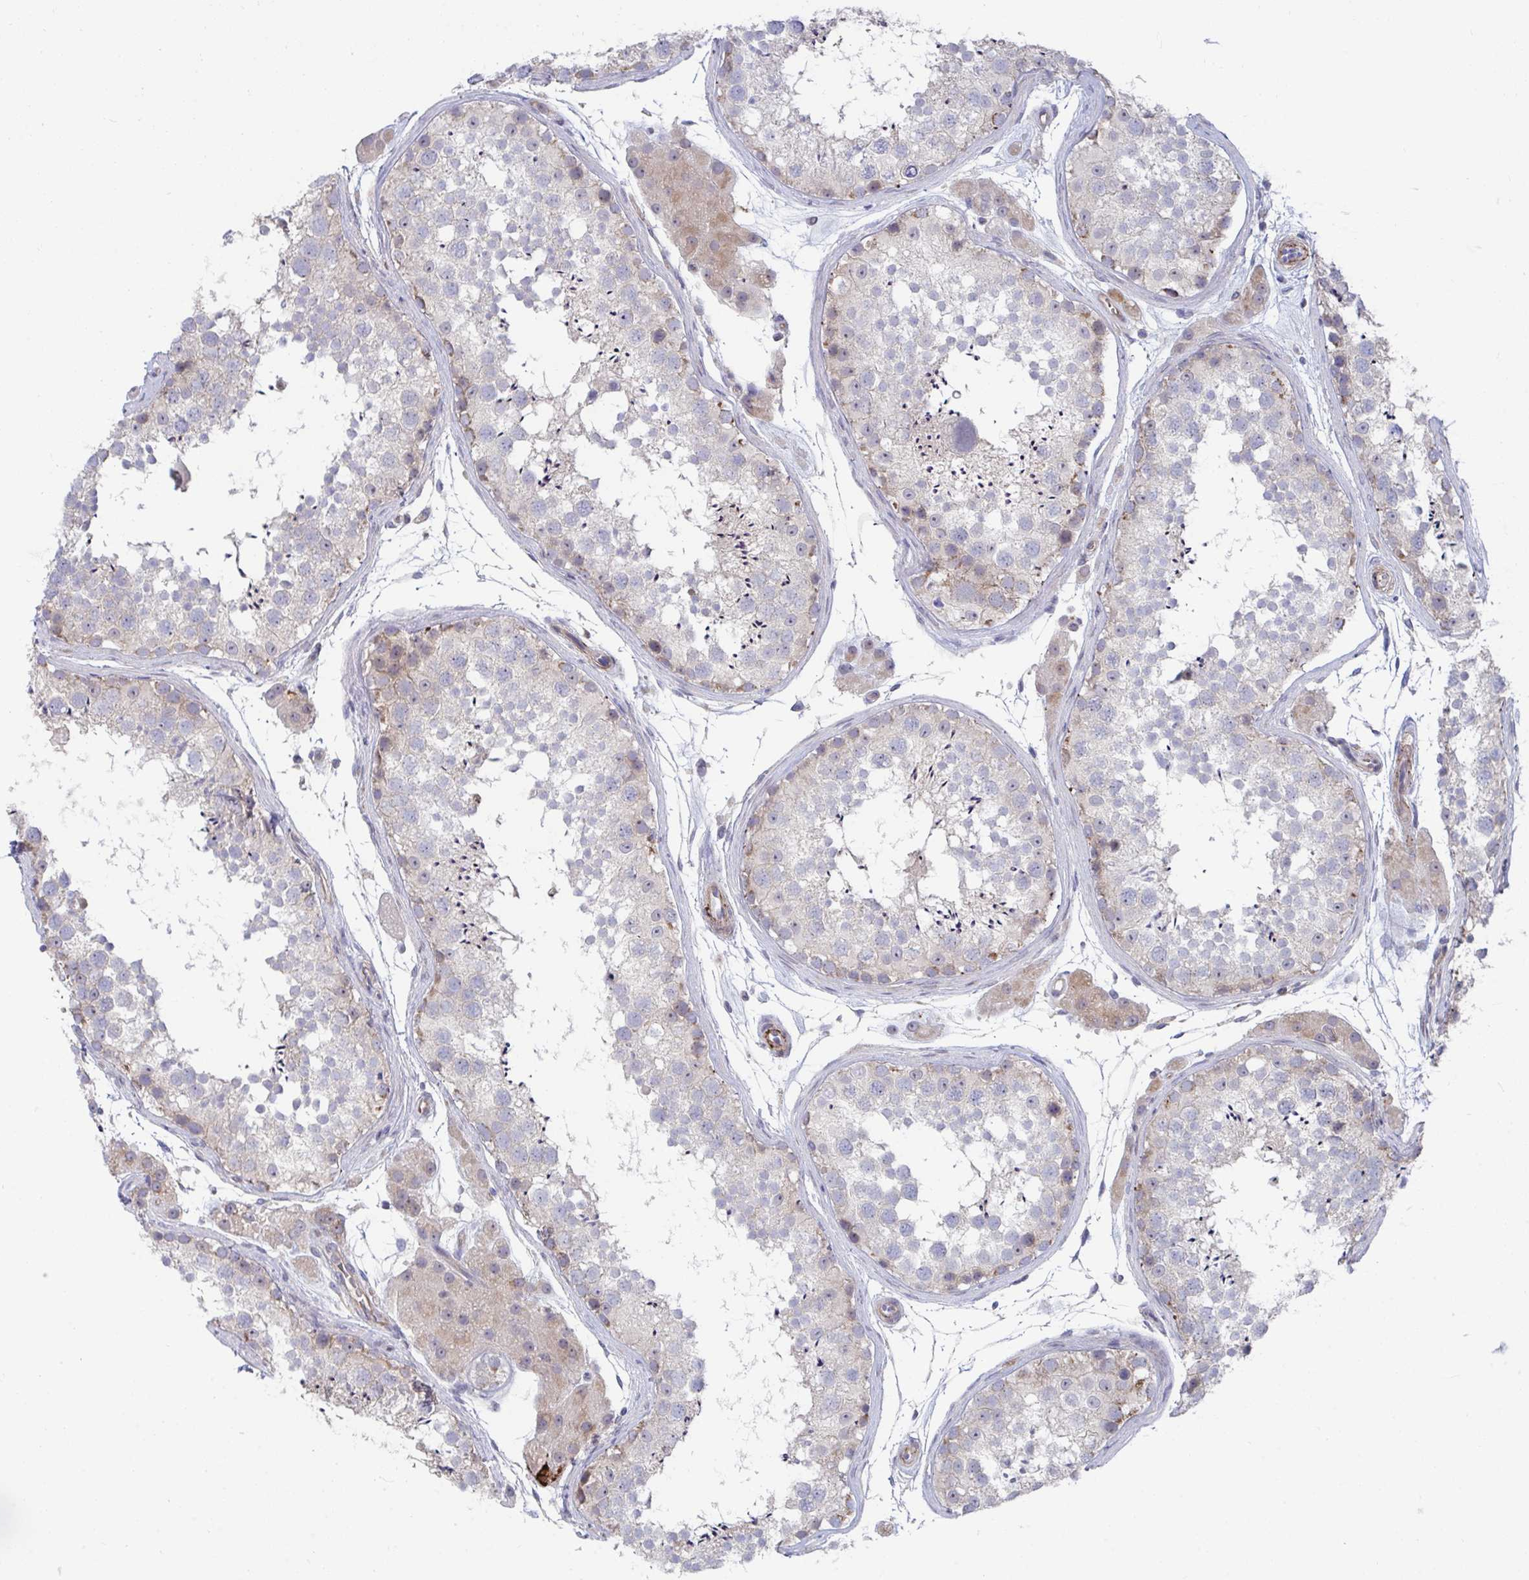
{"staining": {"intensity": "moderate", "quantity": "<25%", "location": "cytoplasmic/membranous"}, "tissue": "testis", "cell_type": "Cells in seminiferous ducts", "image_type": "normal", "snomed": [{"axis": "morphology", "description": "Normal tissue, NOS"}, {"axis": "topography", "description": "Testis"}], "caption": "IHC (DAB (3,3'-diaminobenzidine)) staining of unremarkable human testis reveals moderate cytoplasmic/membranous protein expression in about <25% of cells in seminiferous ducts. The protein is shown in brown color, while the nuclei are stained blue.", "gene": "FAM156A", "patient": {"sex": "male", "age": 41}}